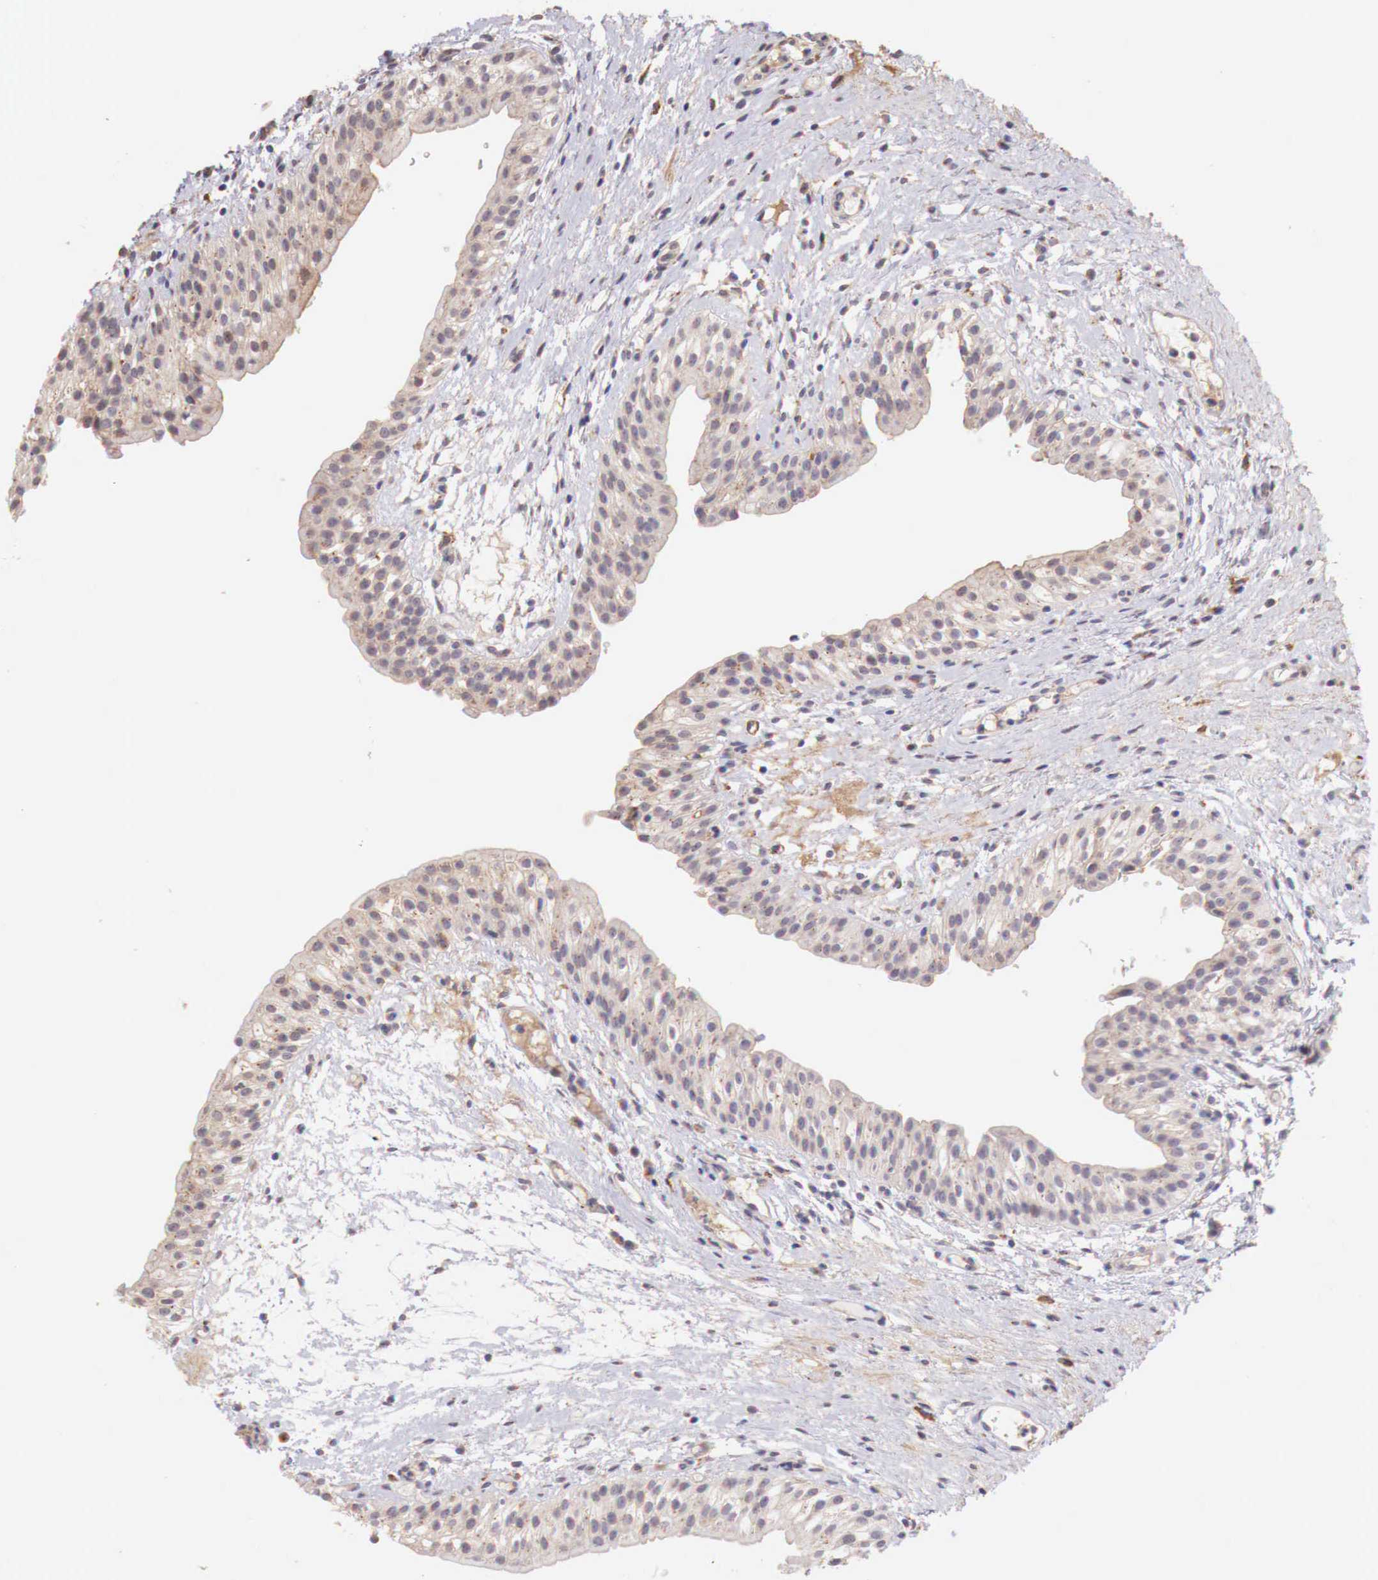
{"staining": {"intensity": "moderate", "quantity": ">75%", "location": "cytoplasmic/membranous"}, "tissue": "urinary bladder", "cell_type": "Urothelial cells", "image_type": "normal", "snomed": [{"axis": "morphology", "description": "Normal tissue, NOS"}, {"axis": "topography", "description": "Urinary bladder"}], "caption": "A micrograph of human urinary bladder stained for a protein demonstrates moderate cytoplasmic/membranous brown staining in urothelial cells.", "gene": "CHRDL1", "patient": {"sex": "male", "age": 48}}